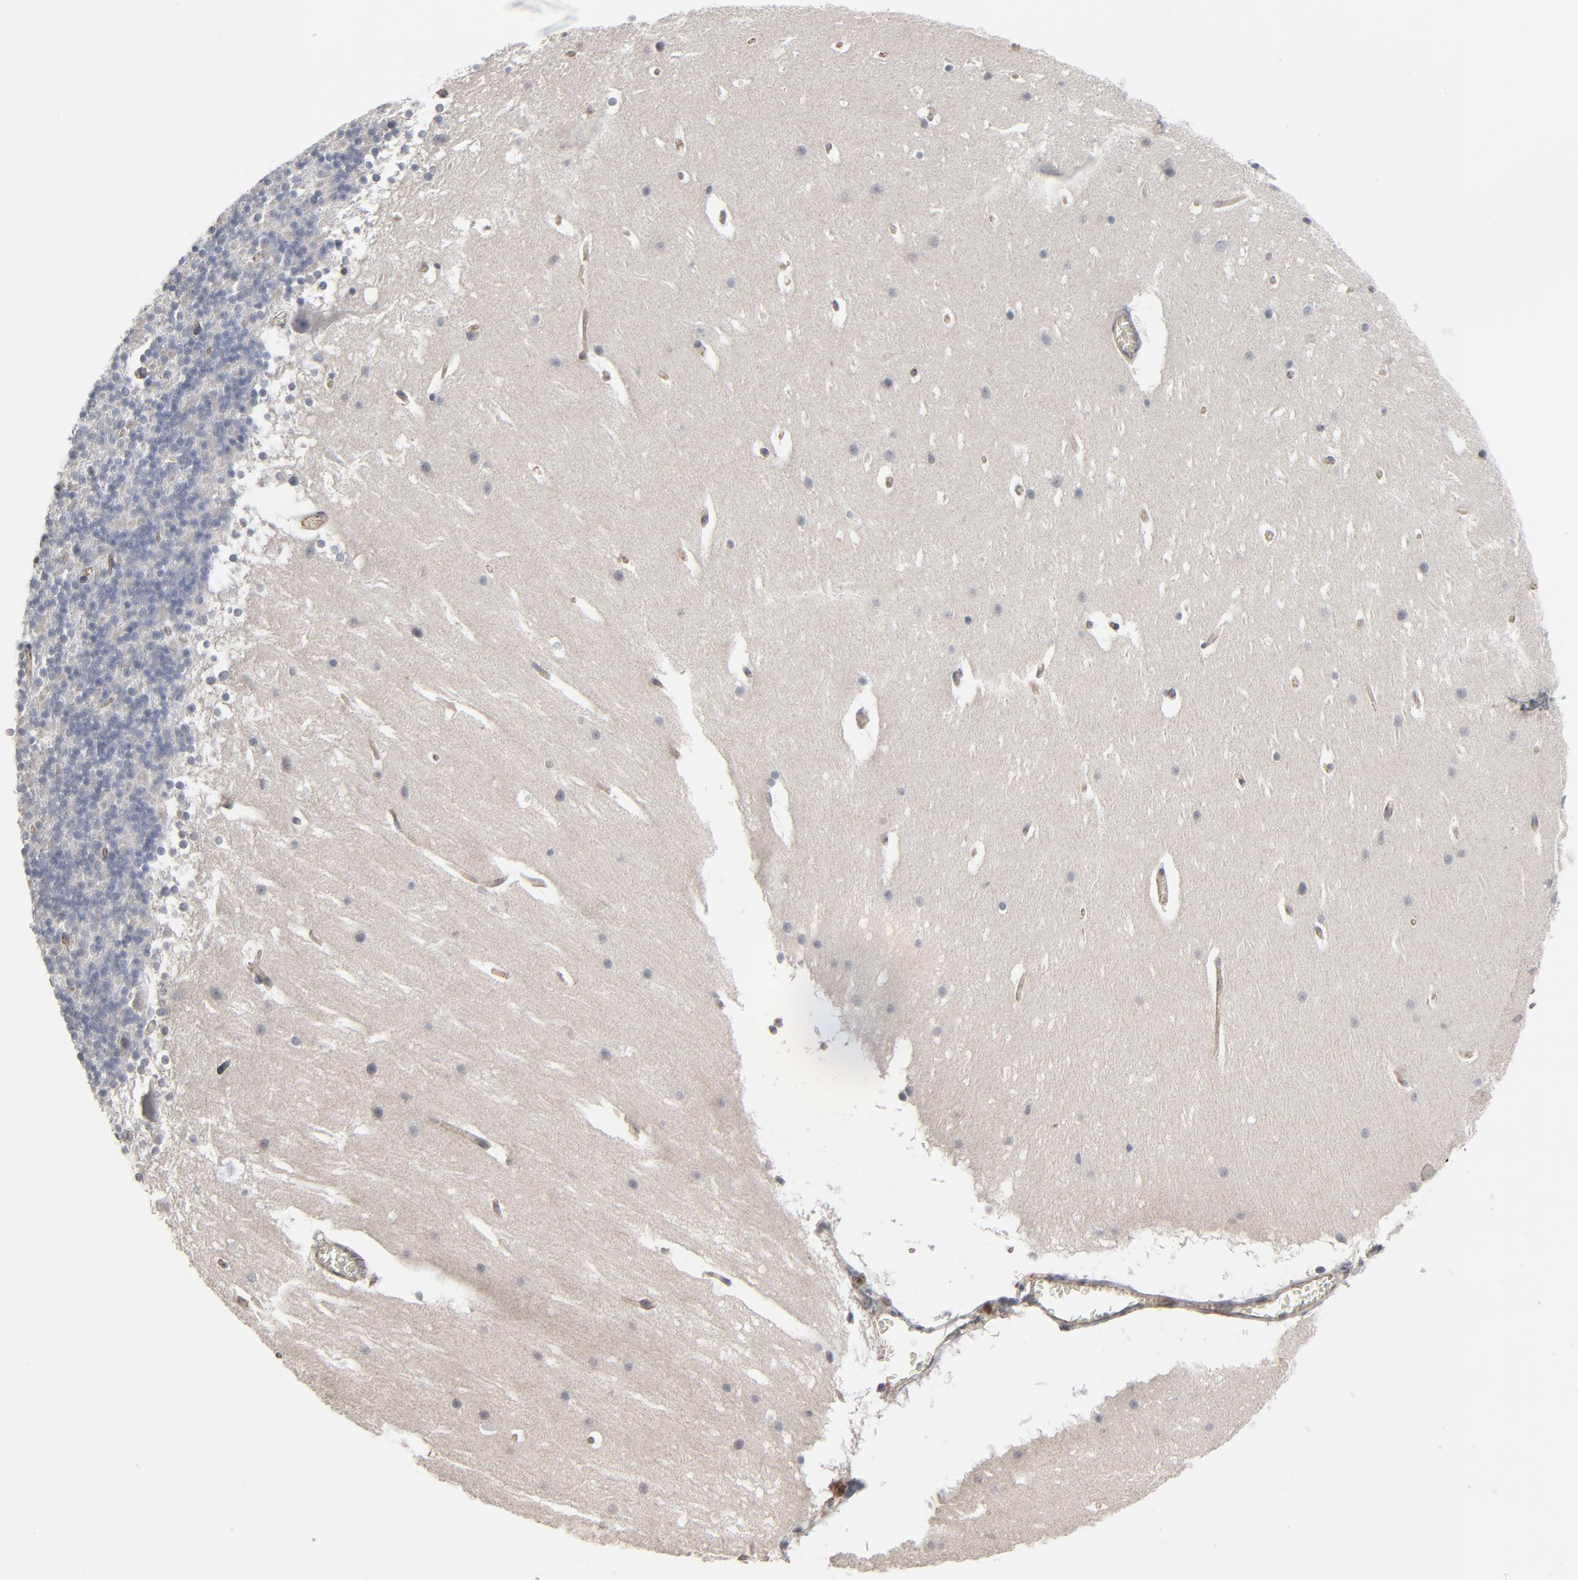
{"staining": {"intensity": "negative", "quantity": "none", "location": "none"}, "tissue": "cerebellum", "cell_type": "Cells in granular layer", "image_type": "normal", "snomed": [{"axis": "morphology", "description": "Normal tissue, NOS"}, {"axis": "topography", "description": "Cerebellum"}], "caption": "Benign cerebellum was stained to show a protein in brown. There is no significant positivity in cells in granular layer. (Brightfield microscopy of DAB (3,3'-diaminobenzidine) IHC at high magnification).", "gene": "CTNND1", "patient": {"sex": "female", "age": 19}}